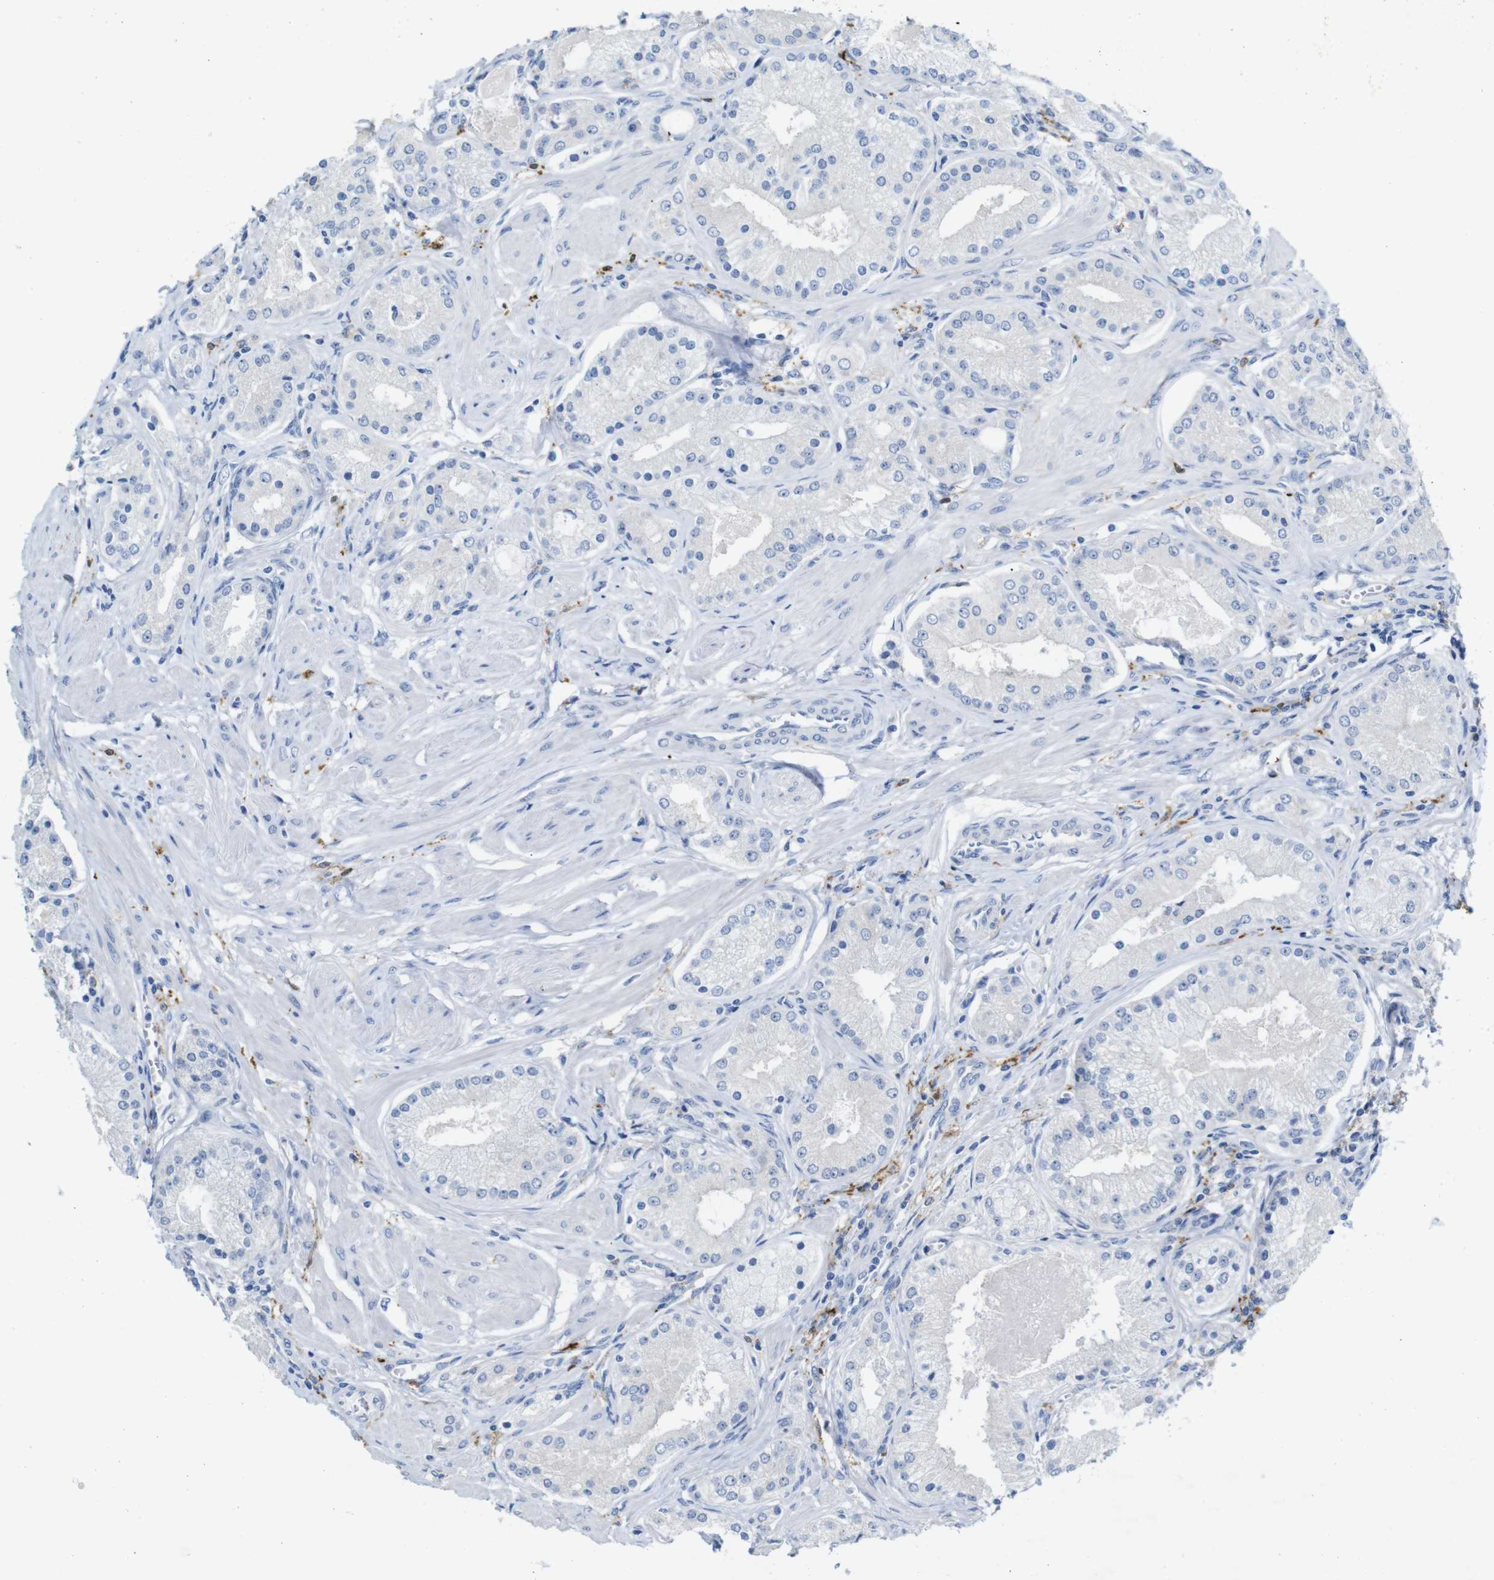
{"staining": {"intensity": "negative", "quantity": "none", "location": "none"}, "tissue": "prostate cancer", "cell_type": "Tumor cells", "image_type": "cancer", "snomed": [{"axis": "morphology", "description": "Adenocarcinoma, High grade"}, {"axis": "topography", "description": "Prostate"}], "caption": "The immunohistochemistry micrograph has no significant staining in tumor cells of prostate cancer (high-grade adenocarcinoma) tissue.", "gene": "C1orf210", "patient": {"sex": "male", "age": 66}}